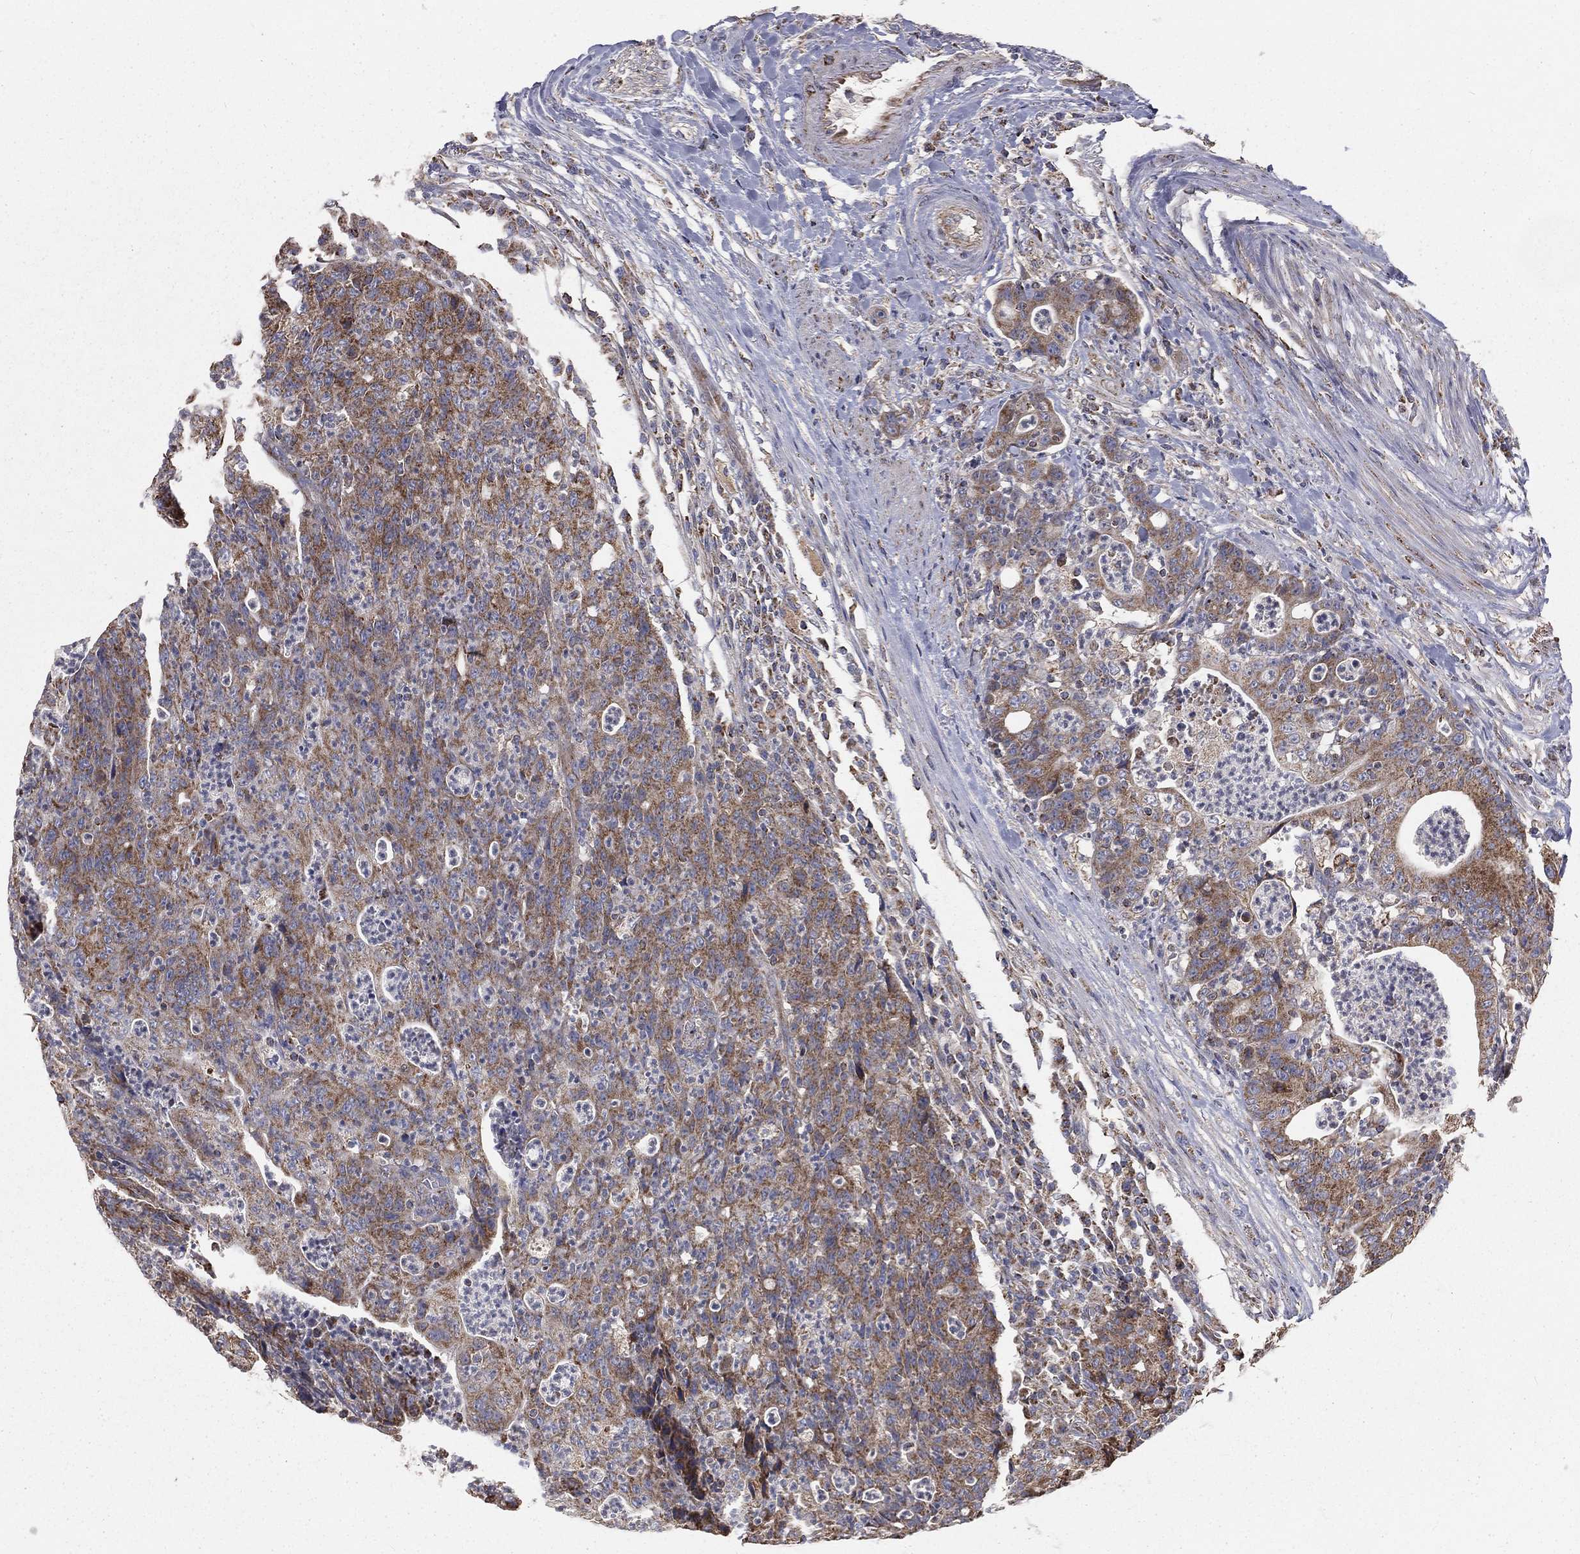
{"staining": {"intensity": "moderate", "quantity": ">75%", "location": "cytoplasmic/membranous"}, "tissue": "colorectal cancer", "cell_type": "Tumor cells", "image_type": "cancer", "snomed": [{"axis": "morphology", "description": "Adenocarcinoma, NOS"}, {"axis": "topography", "description": "Colon"}], "caption": "Colorectal cancer (adenocarcinoma) tissue exhibits moderate cytoplasmic/membranous staining in about >75% of tumor cells", "gene": "HADH", "patient": {"sex": "male", "age": 70}}